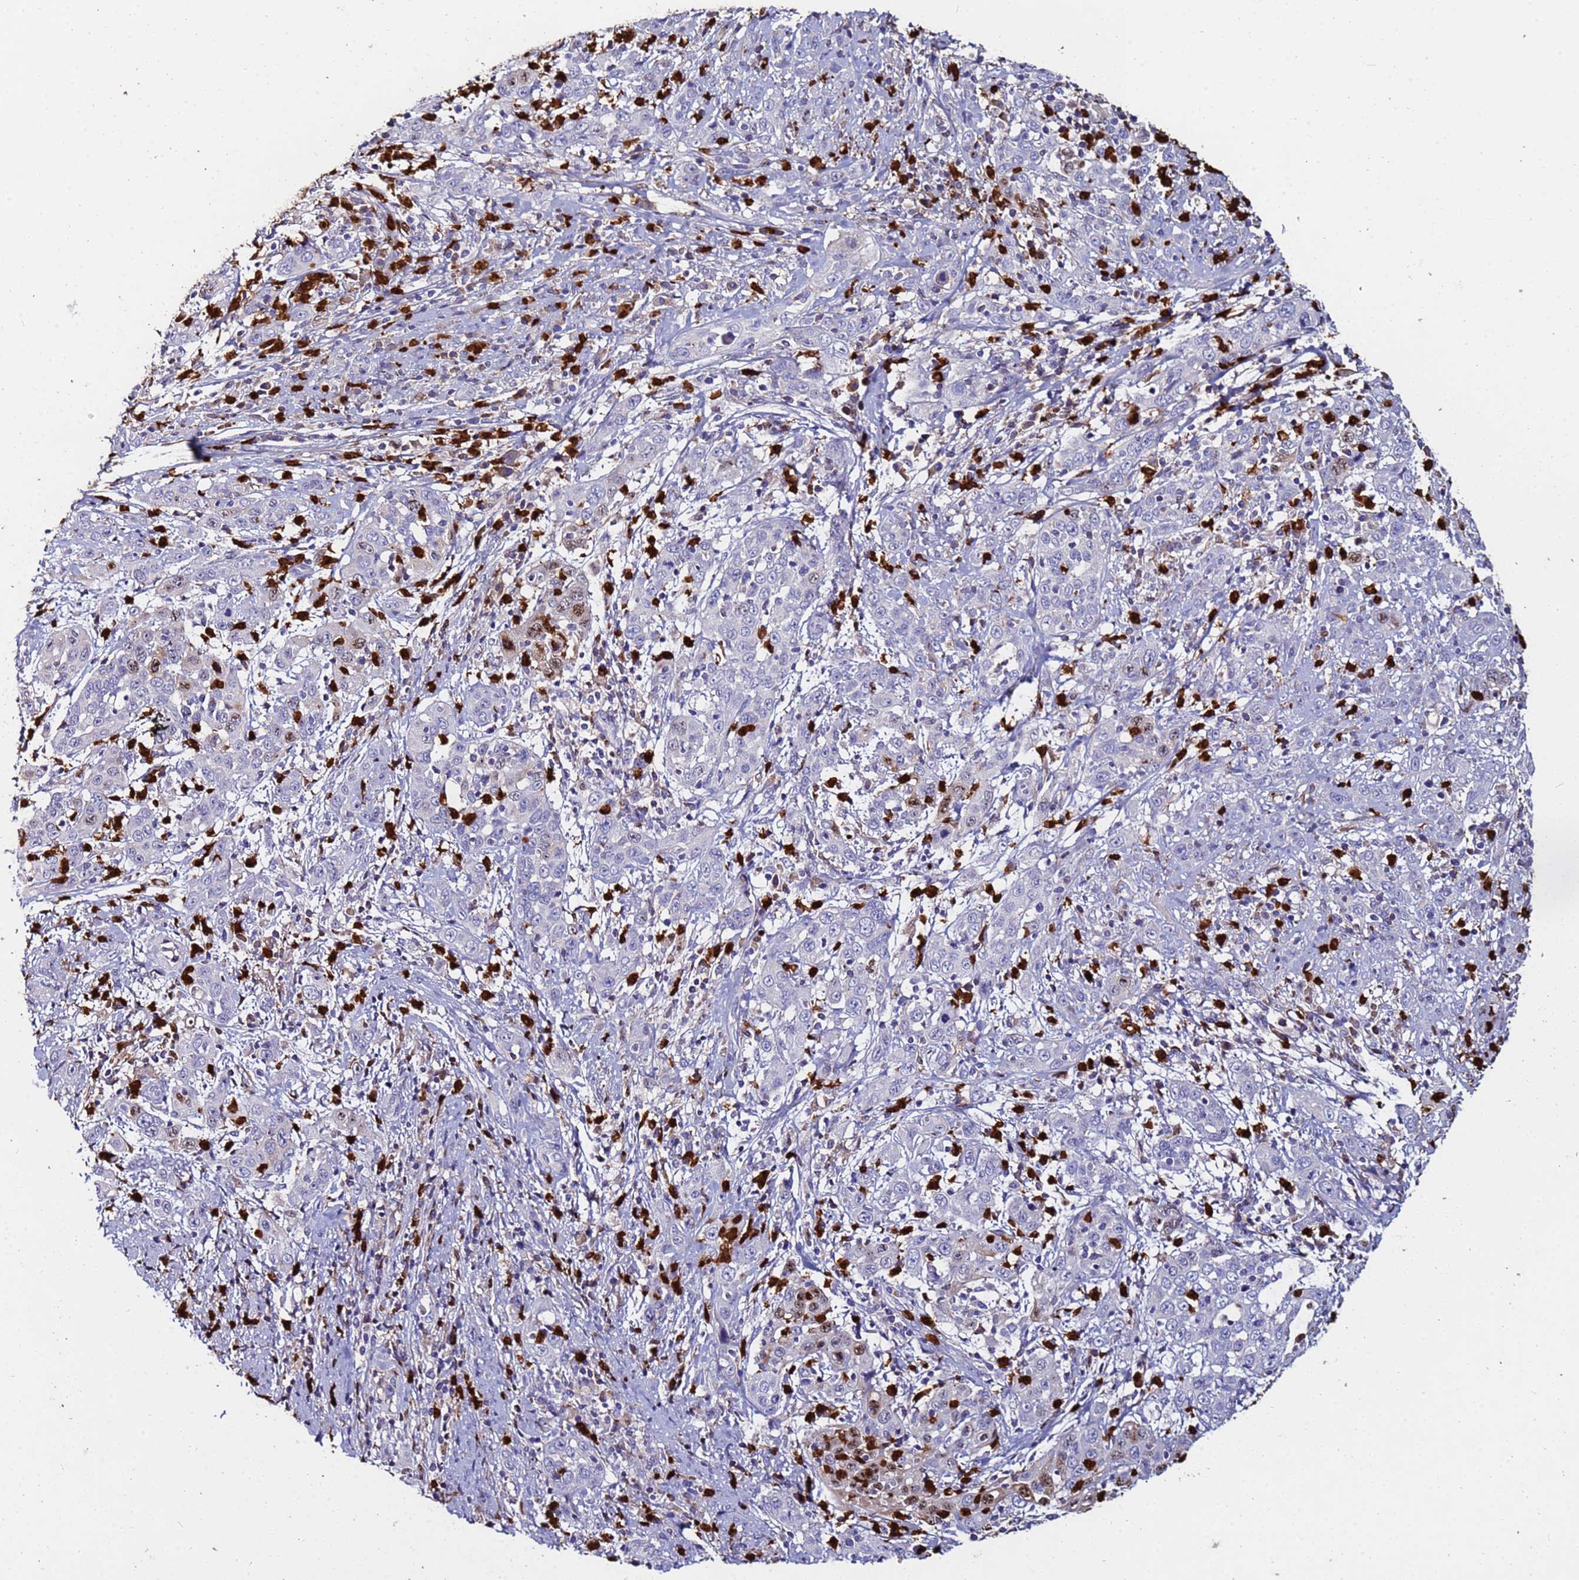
{"staining": {"intensity": "negative", "quantity": "none", "location": "none"}, "tissue": "cervical cancer", "cell_type": "Tumor cells", "image_type": "cancer", "snomed": [{"axis": "morphology", "description": "Squamous cell carcinoma, NOS"}, {"axis": "topography", "description": "Cervix"}], "caption": "A micrograph of human cervical cancer is negative for staining in tumor cells.", "gene": "TUBAL3", "patient": {"sex": "female", "age": 46}}